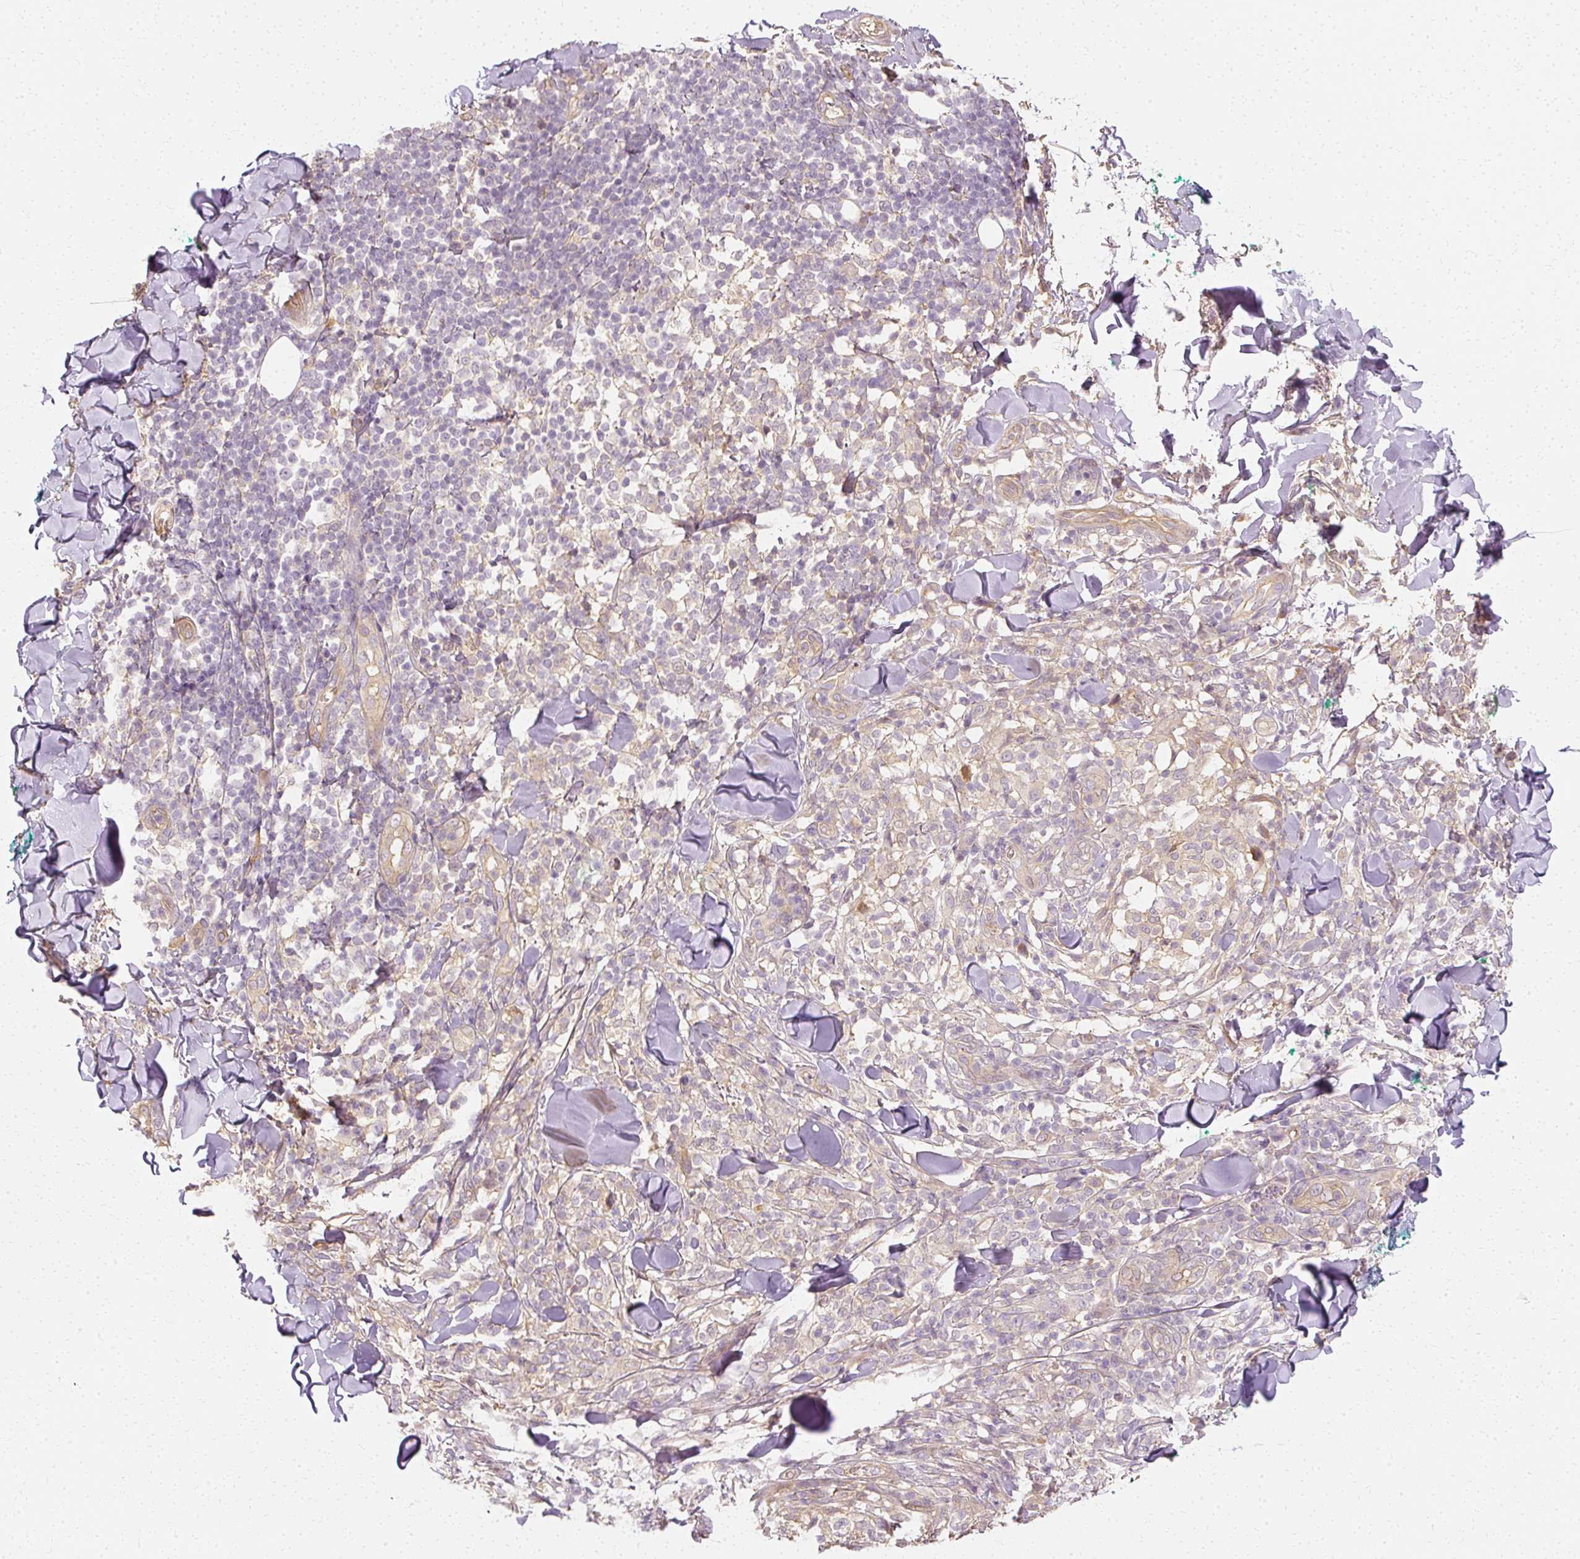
{"staining": {"intensity": "negative", "quantity": "none", "location": "none"}, "tissue": "melanoma", "cell_type": "Tumor cells", "image_type": "cancer", "snomed": [{"axis": "morphology", "description": "Malignant melanoma, NOS"}, {"axis": "topography", "description": "Skin"}], "caption": "Protein analysis of malignant melanoma reveals no significant positivity in tumor cells.", "gene": "GNAQ", "patient": {"sex": "male", "age": 66}}